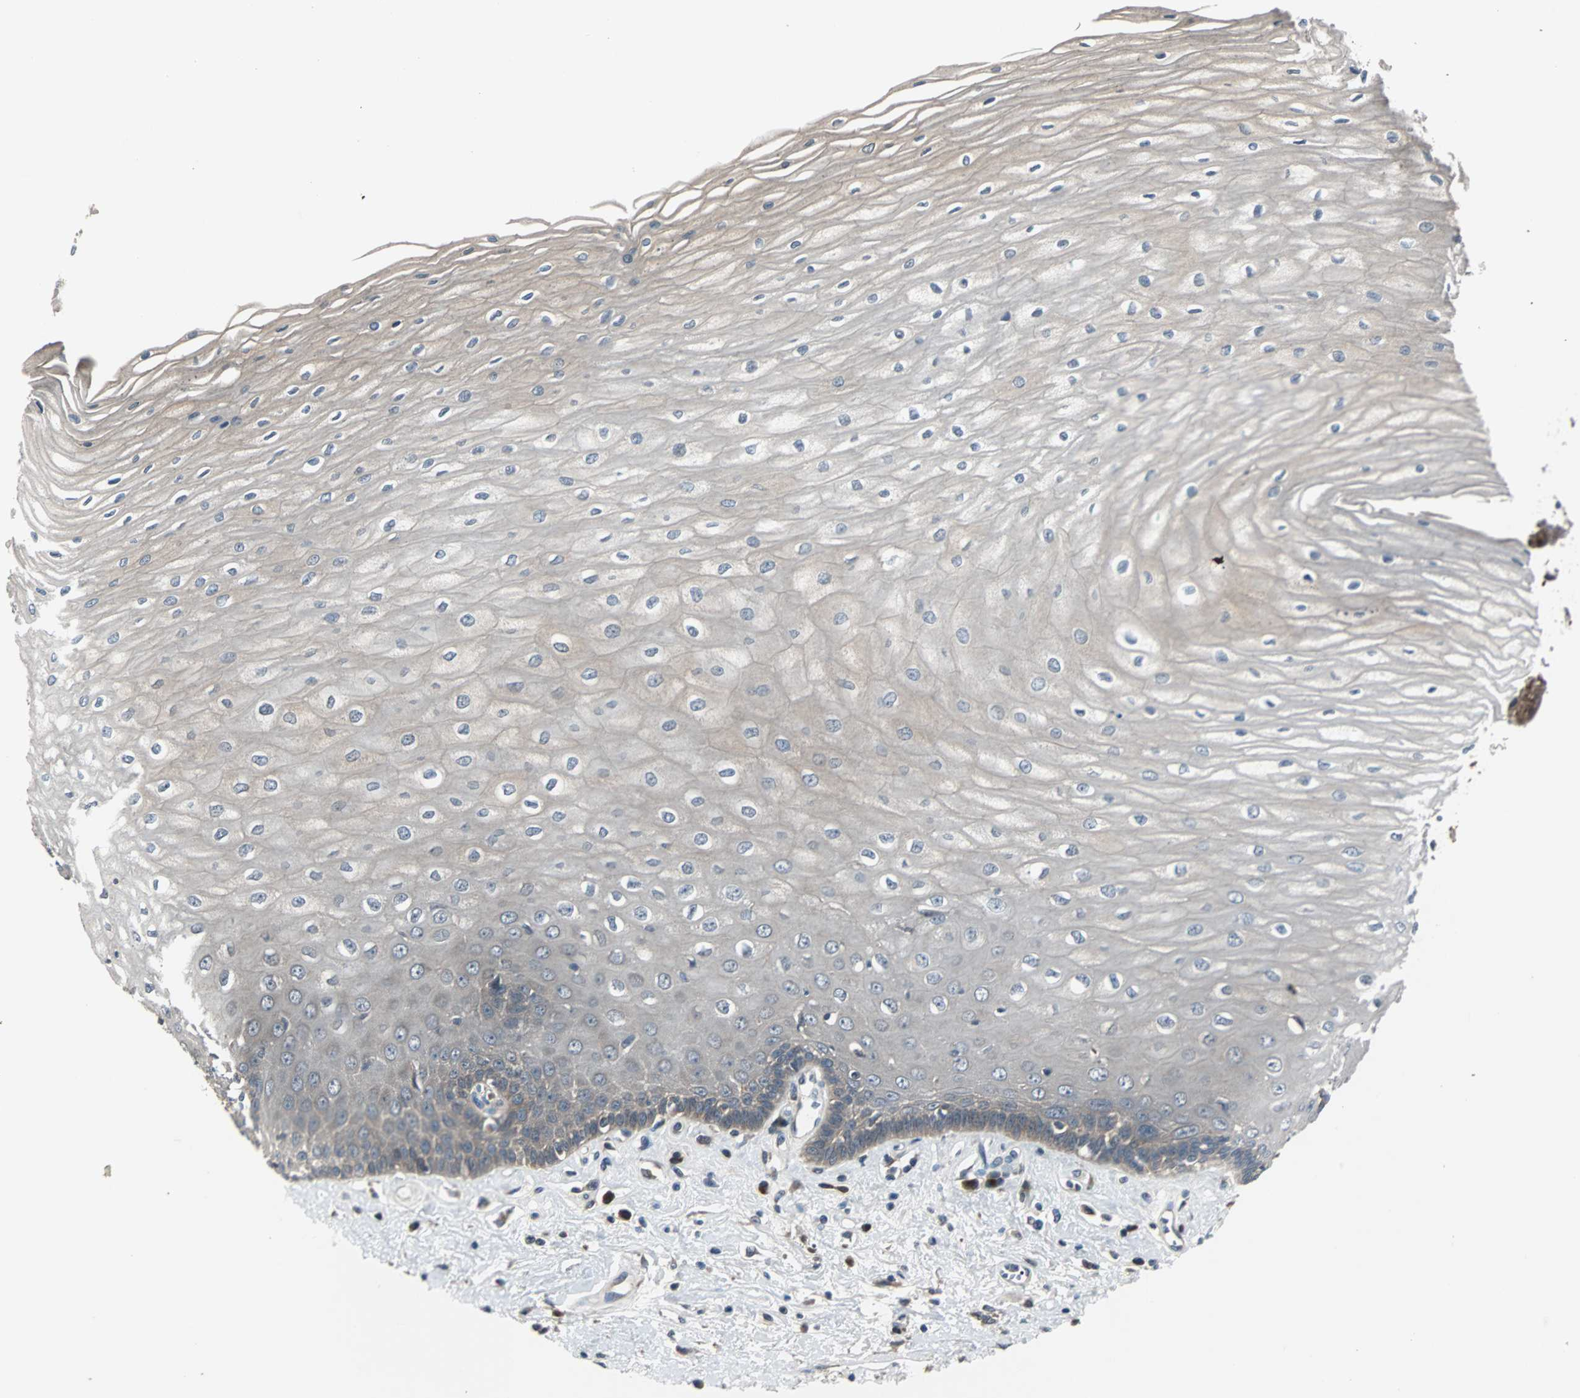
{"staining": {"intensity": "weak", "quantity": ">75%", "location": "cytoplasmic/membranous"}, "tissue": "esophagus", "cell_type": "Squamous epithelial cells", "image_type": "normal", "snomed": [{"axis": "morphology", "description": "Normal tissue, NOS"}, {"axis": "morphology", "description": "Squamous cell carcinoma, NOS"}, {"axis": "topography", "description": "Esophagus"}], "caption": "Brown immunohistochemical staining in unremarkable human esophagus shows weak cytoplasmic/membranous staining in about >75% of squamous epithelial cells. Nuclei are stained in blue.", "gene": "ARF1", "patient": {"sex": "male", "age": 65}}